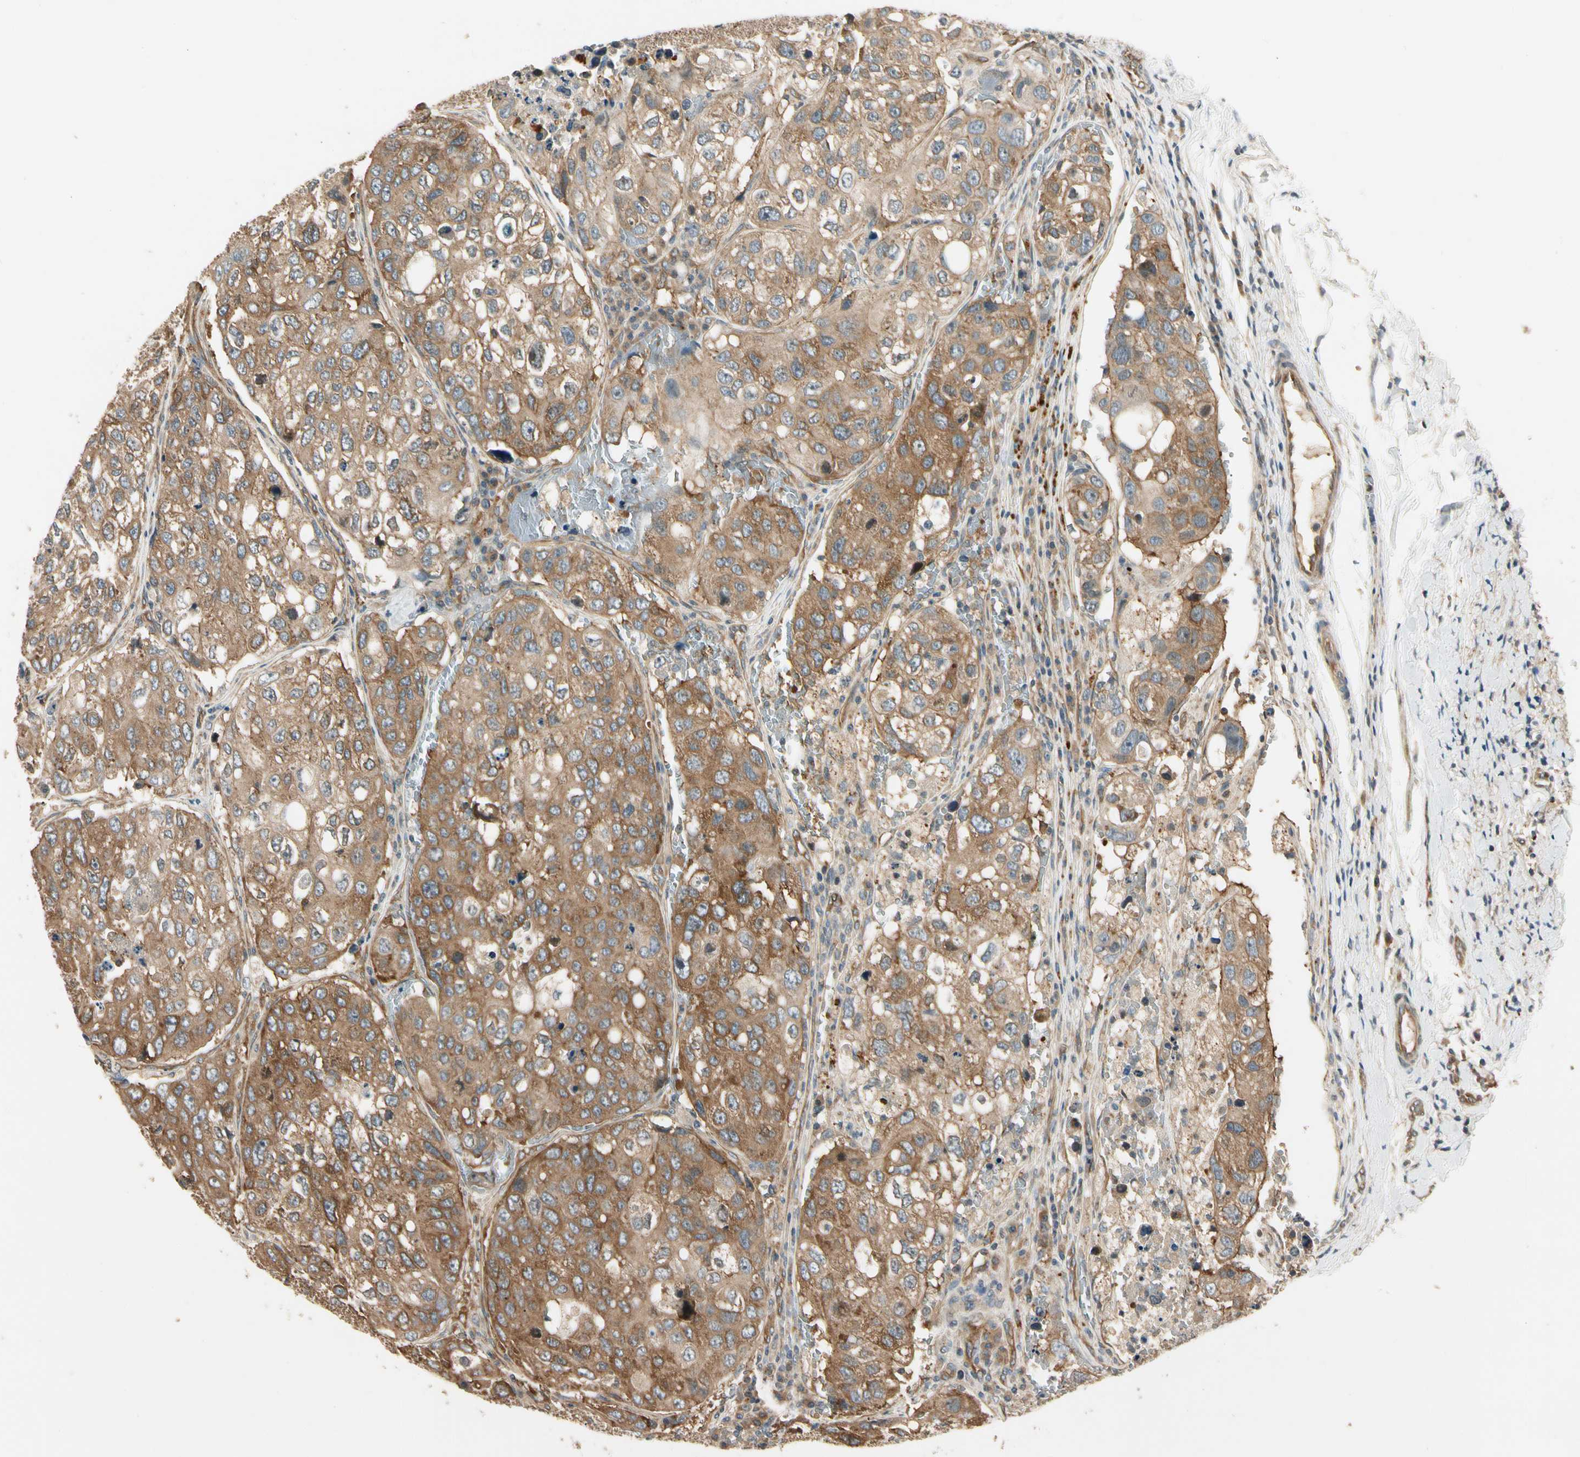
{"staining": {"intensity": "moderate", "quantity": ">75%", "location": "cytoplasmic/membranous"}, "tissue": "urothelial cancer", "cell_type": "Tumor cells", "image_type": "cancer", "snomed": [{"axis": "morphology", "description": "Urothelial carcinoma, High grade"}, {"axis": "topography", "description": "Lymph node"}, {"axis": "topography", "description": "Urinary bladder"}], "caption": "Protein staining shows moderate cytoplasmic/membranous positivity in approximately >75% of tumor cells in high-grade urothelial carcinoma. The staining was performed using DAB, with brown indicating positive protein expression. Nuclei are stained blue with hematoxylin.", "gene": "ROCK2", "patient": {"sex": "male", "age": 51}}